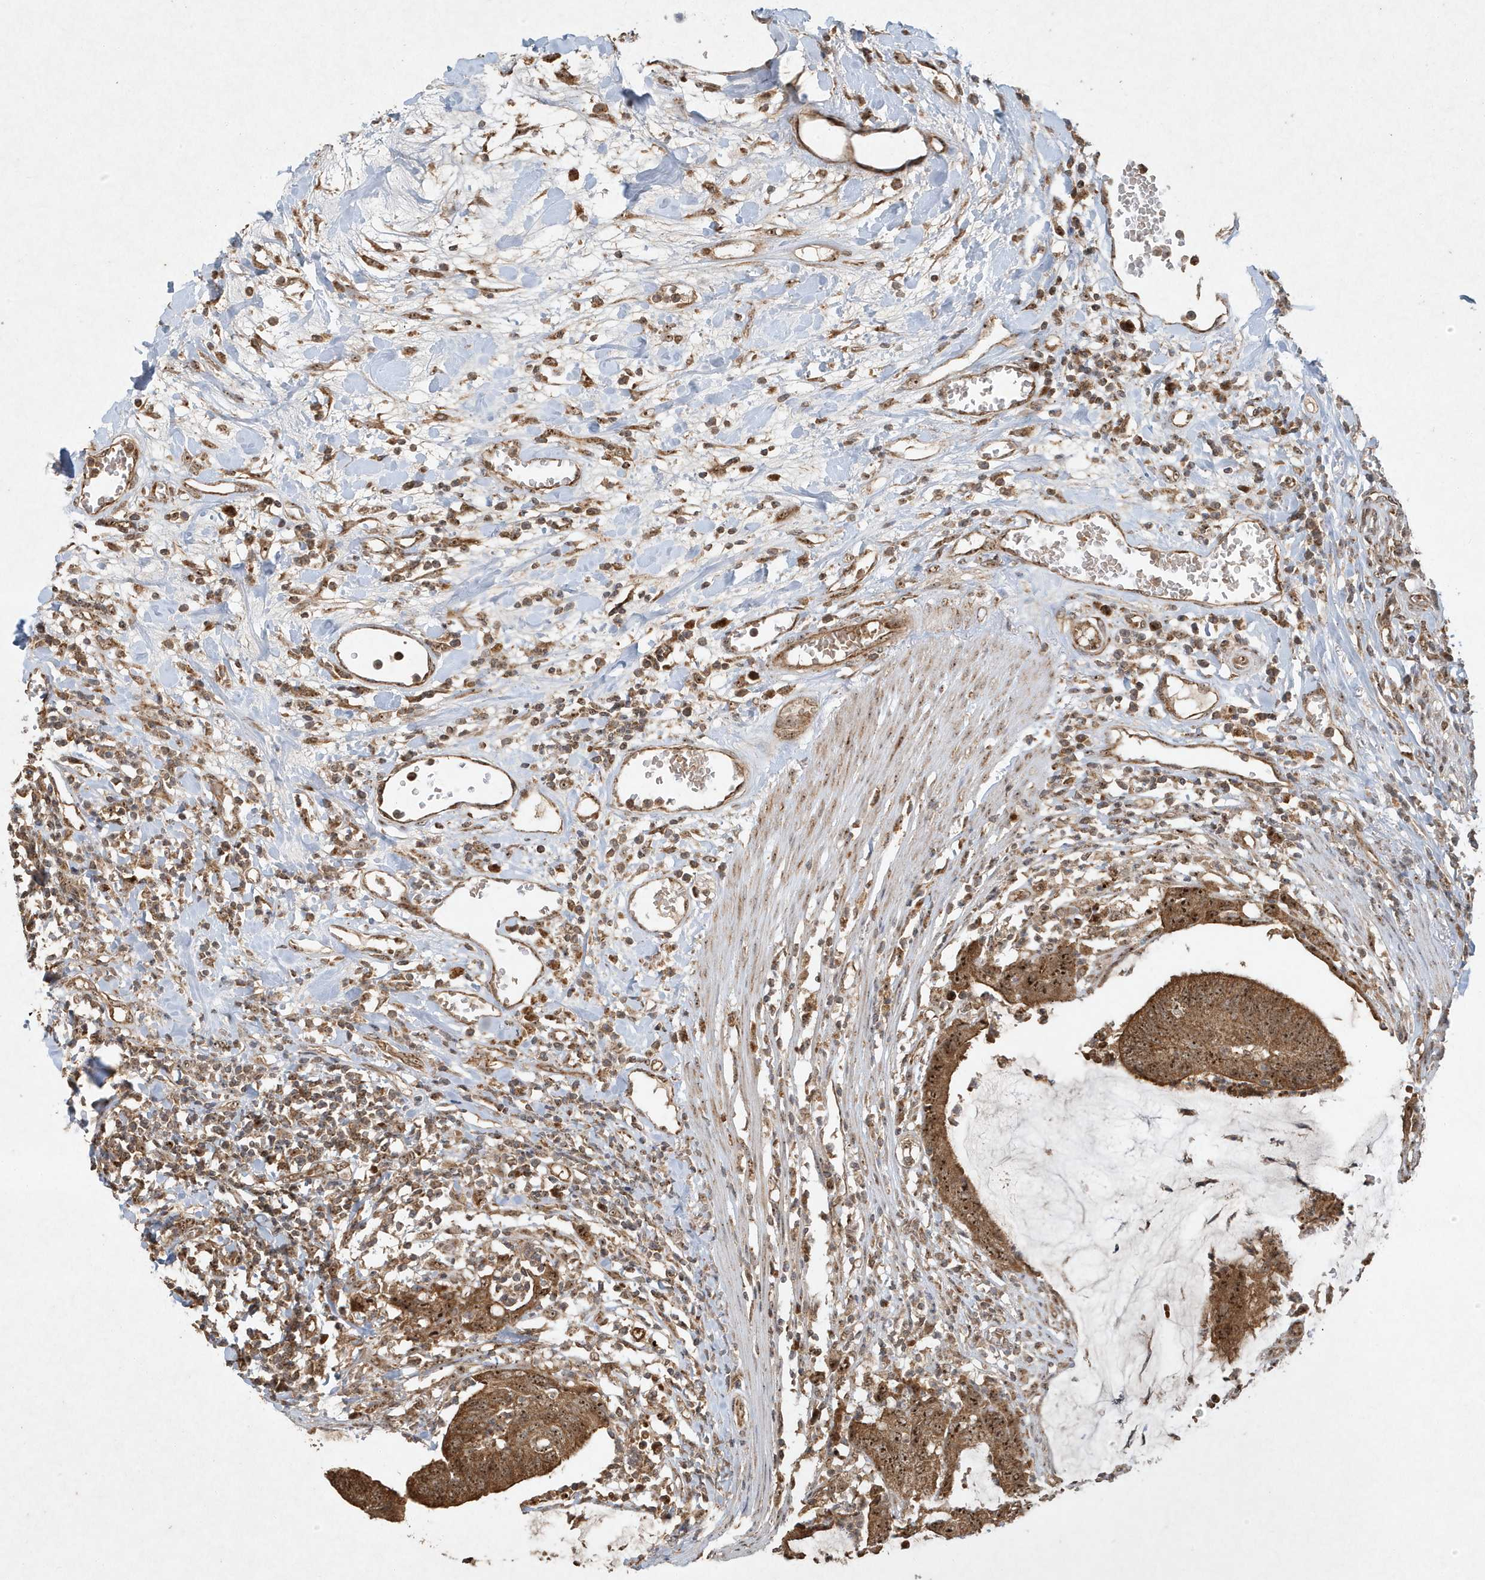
{"staining": {"intensity": "strong", "quantity": ">75%", "location": "cytoplasmic/membranous,nuclear"}, "tissue": "colorectal cancer", "cell_type": "Tumor cells", "image_type": "cancer", "snomed": [{"axis": "morphology", "description": "Adenocarcinoma, NOS"}, {"axis": "topography", "description": "Rectum"}], "caption": "DAB (3,3'-diaminobenzidine) immunohistochemical staining of colorectal cancer displays strong cytoplasmic/membranous and nuclear protein staining in about >75% of tumor cells.", "gene": "ABCB9", "patient": {"sex": "female", "age": 66}}